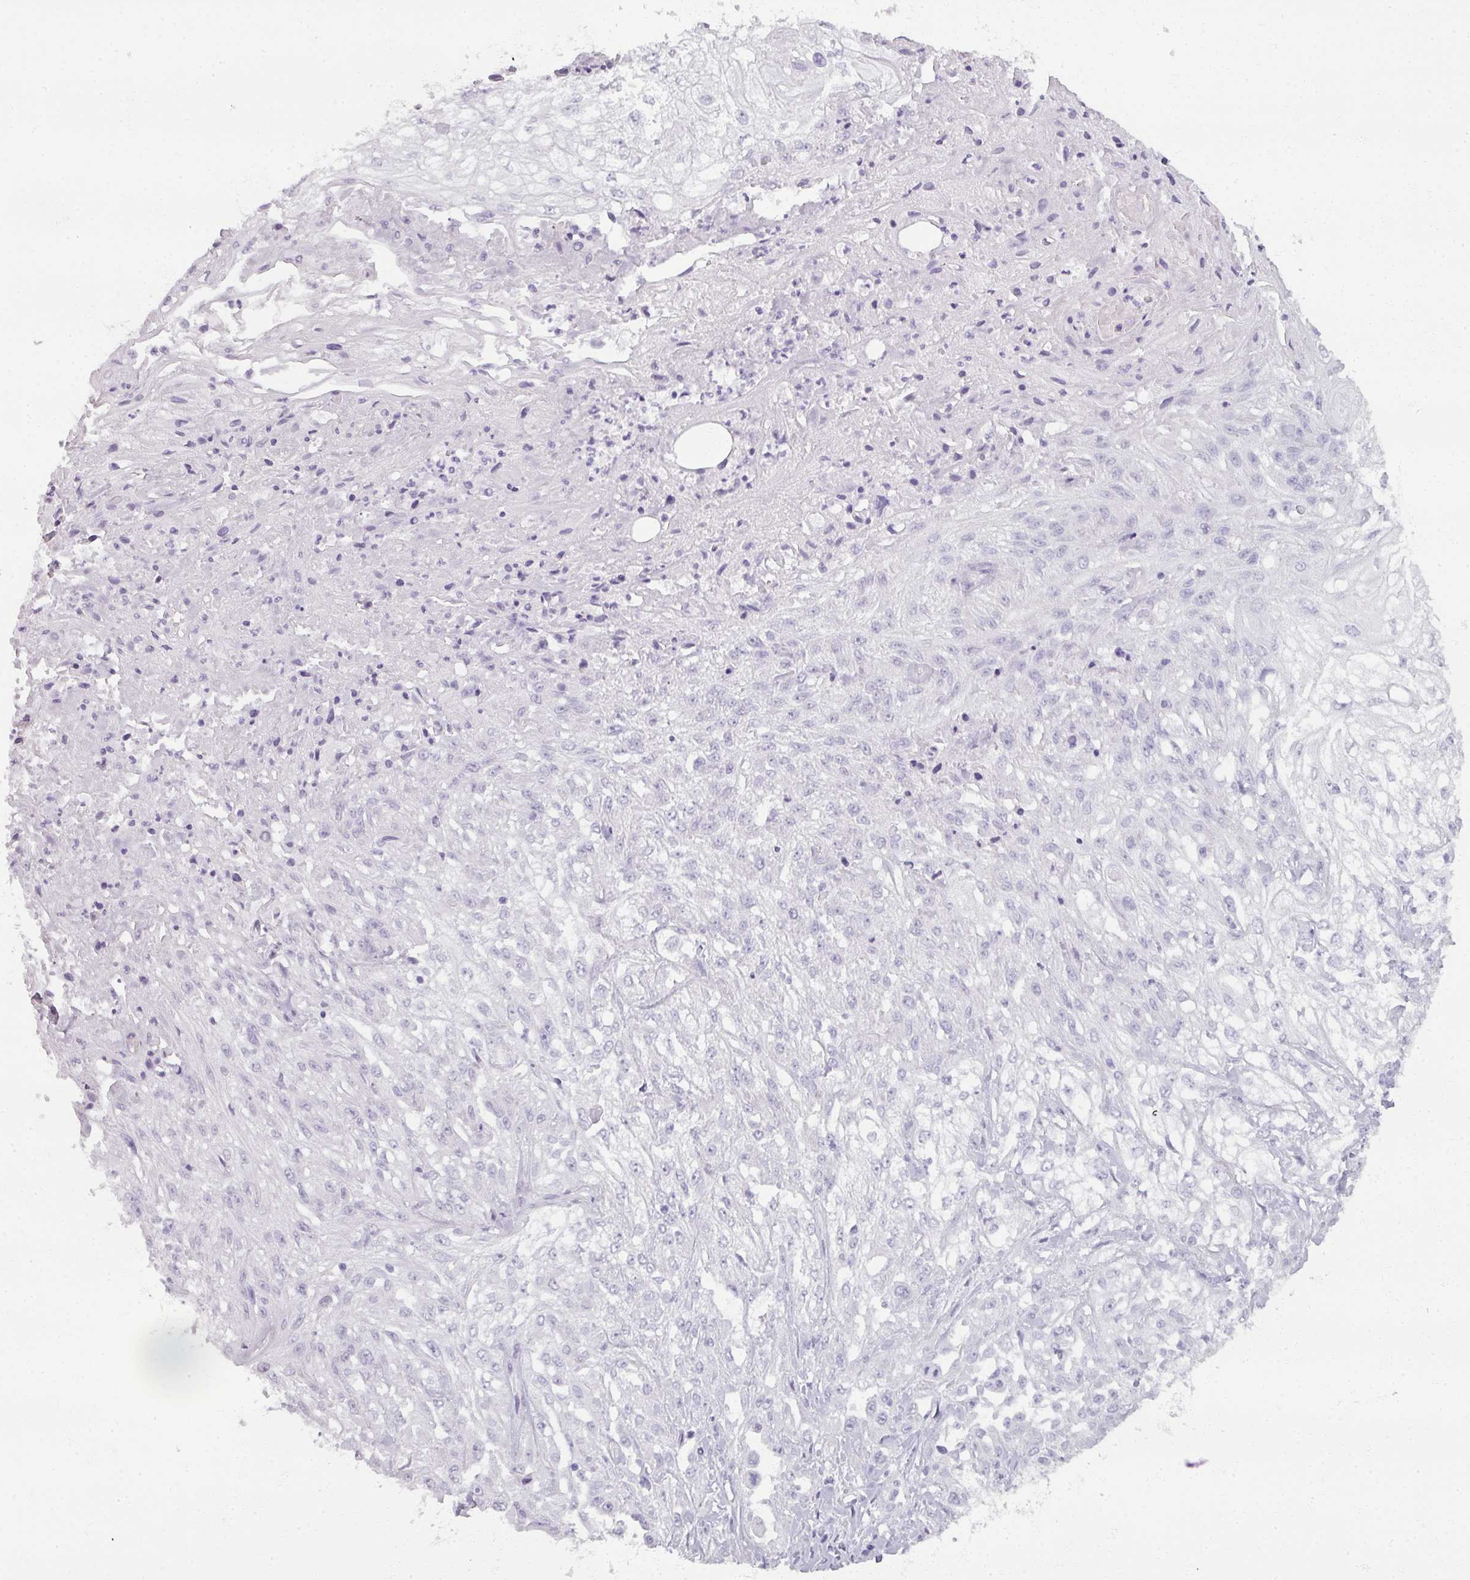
{"staining": {"intensity": "negative", "quantity": "none", "location": "none"}, "tissue": "skin cancer", "cell_type": "Tumor cells", "image_type": "cancer", "snomed": [{"axis": "morphology", "description": "Squamous cell carcinoma, NOS"}, {"axis": "morphology", "description": "Squamous cell carcinoma, metastatic, NOS"}, {"axis": "topography", "description": "Skin"}, {"axis": "topography", "description": "Lymph node"}], "caption": "Immunohistochemistry (IHC) photomicrograph of neoplastic tissue: human squamous cell carcinoma (skin) stained with DAB reveals no significant protein expression in tumor cells. The staining was performed using DAB (3,3'-diaminobenzidine) to visualize the protein expression in brown, while the nuclei were stained in blue with hematoxylin (Magnification: 20x).", "gene": "RFPL2", "patient": {"sex": "male", "age": 75}}